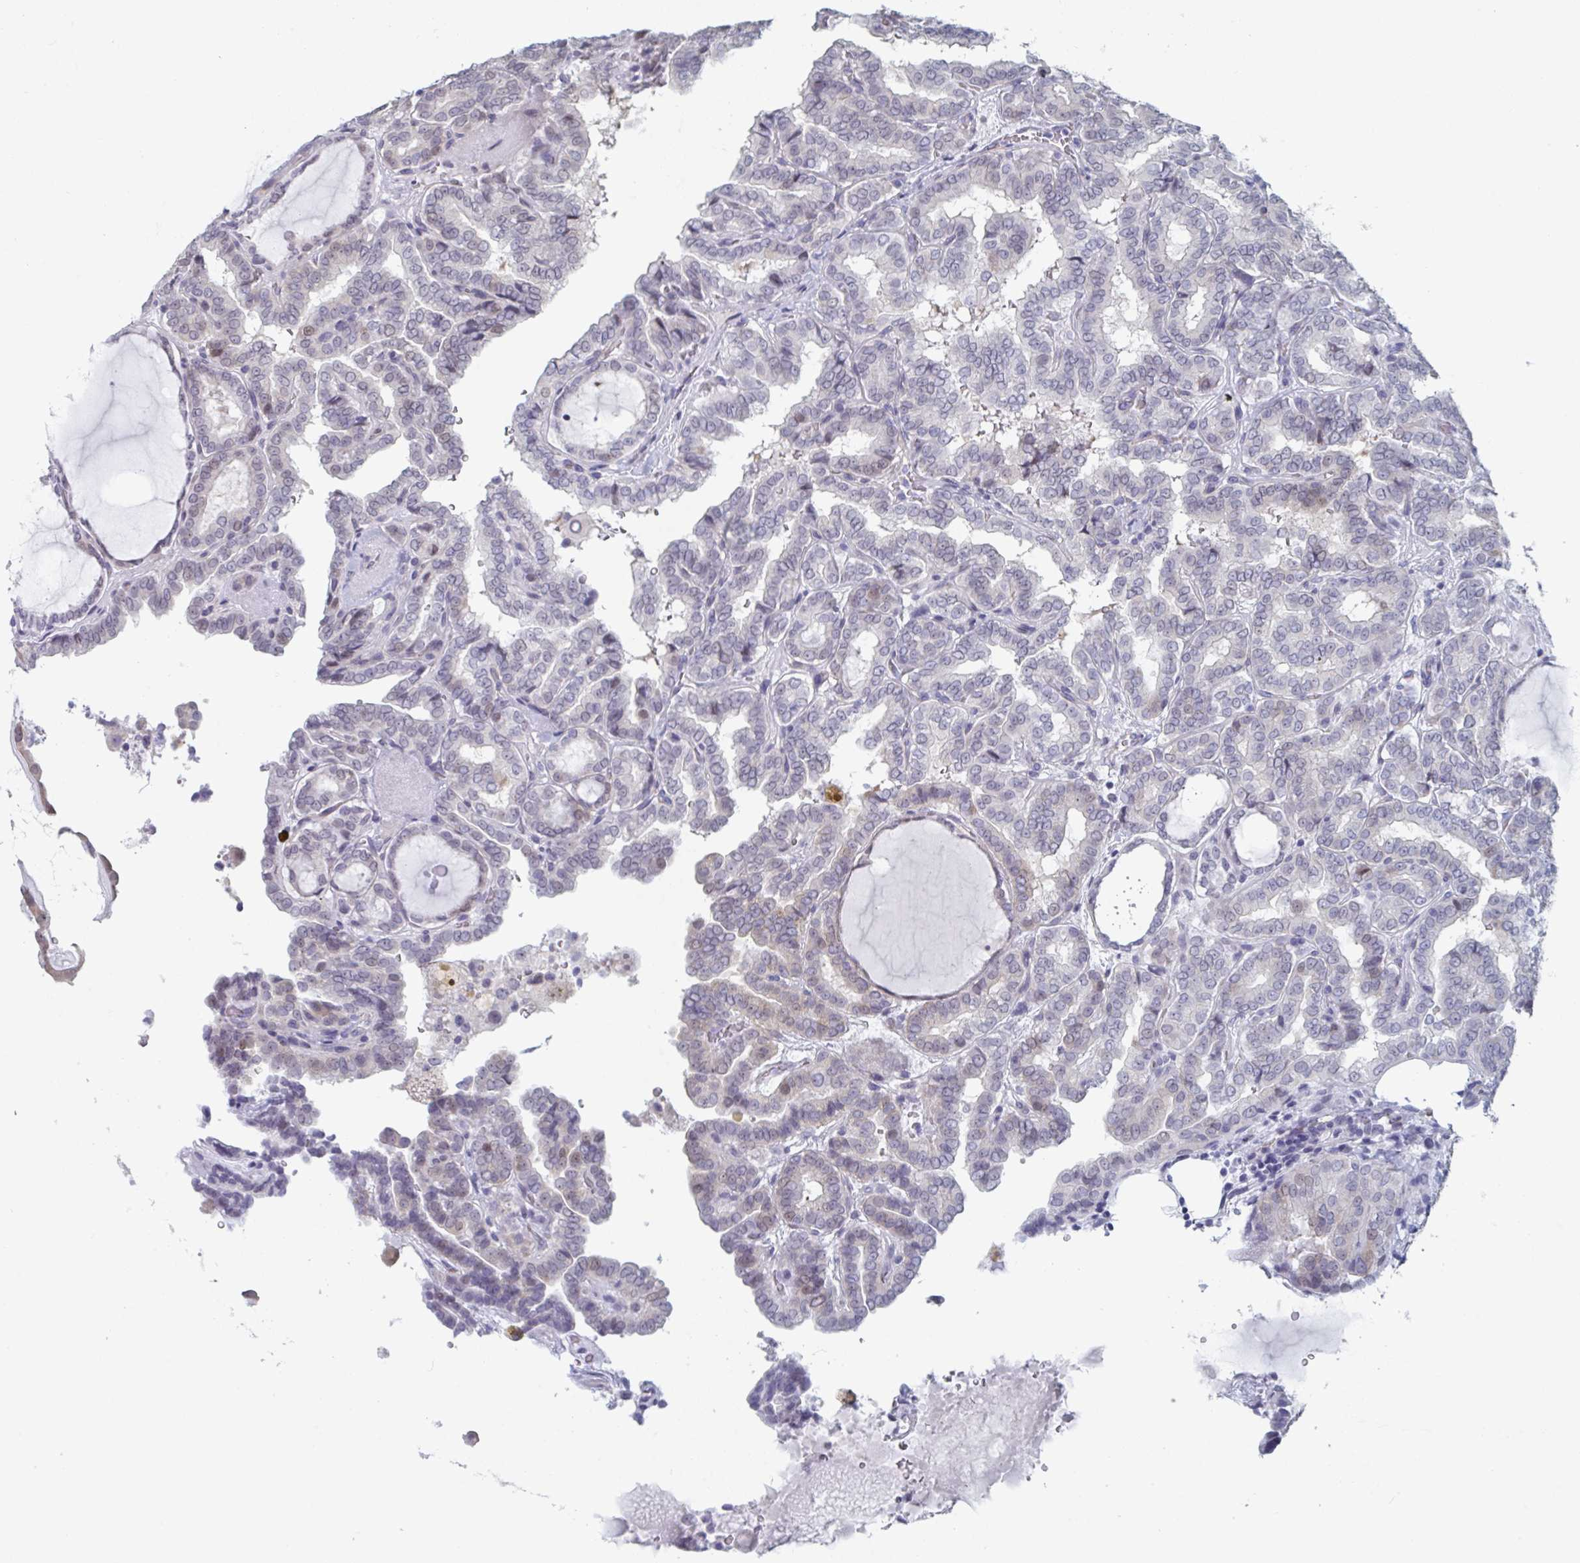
{"staining": {"intensity": "negative", "quantity": "none", "location": "none"}, "tissue": "thyroid cancer", "cell_type": "Tumor cells", "image_type": "cancer", "snomed": [{"axis": "morphology", "description": "Papillary adenocarcinoma, NOS"}, {"axis": "topography", "description": "Thyroid gland"}], "caption": "Human thyroid cancer (papillary adenocarcinoma) stained for a protein using immunohistochemistry (IHC) exhibits no staining in tumor cells.", "gene": "FOXA1", "patient": {"sex": "female", "age": 46}}